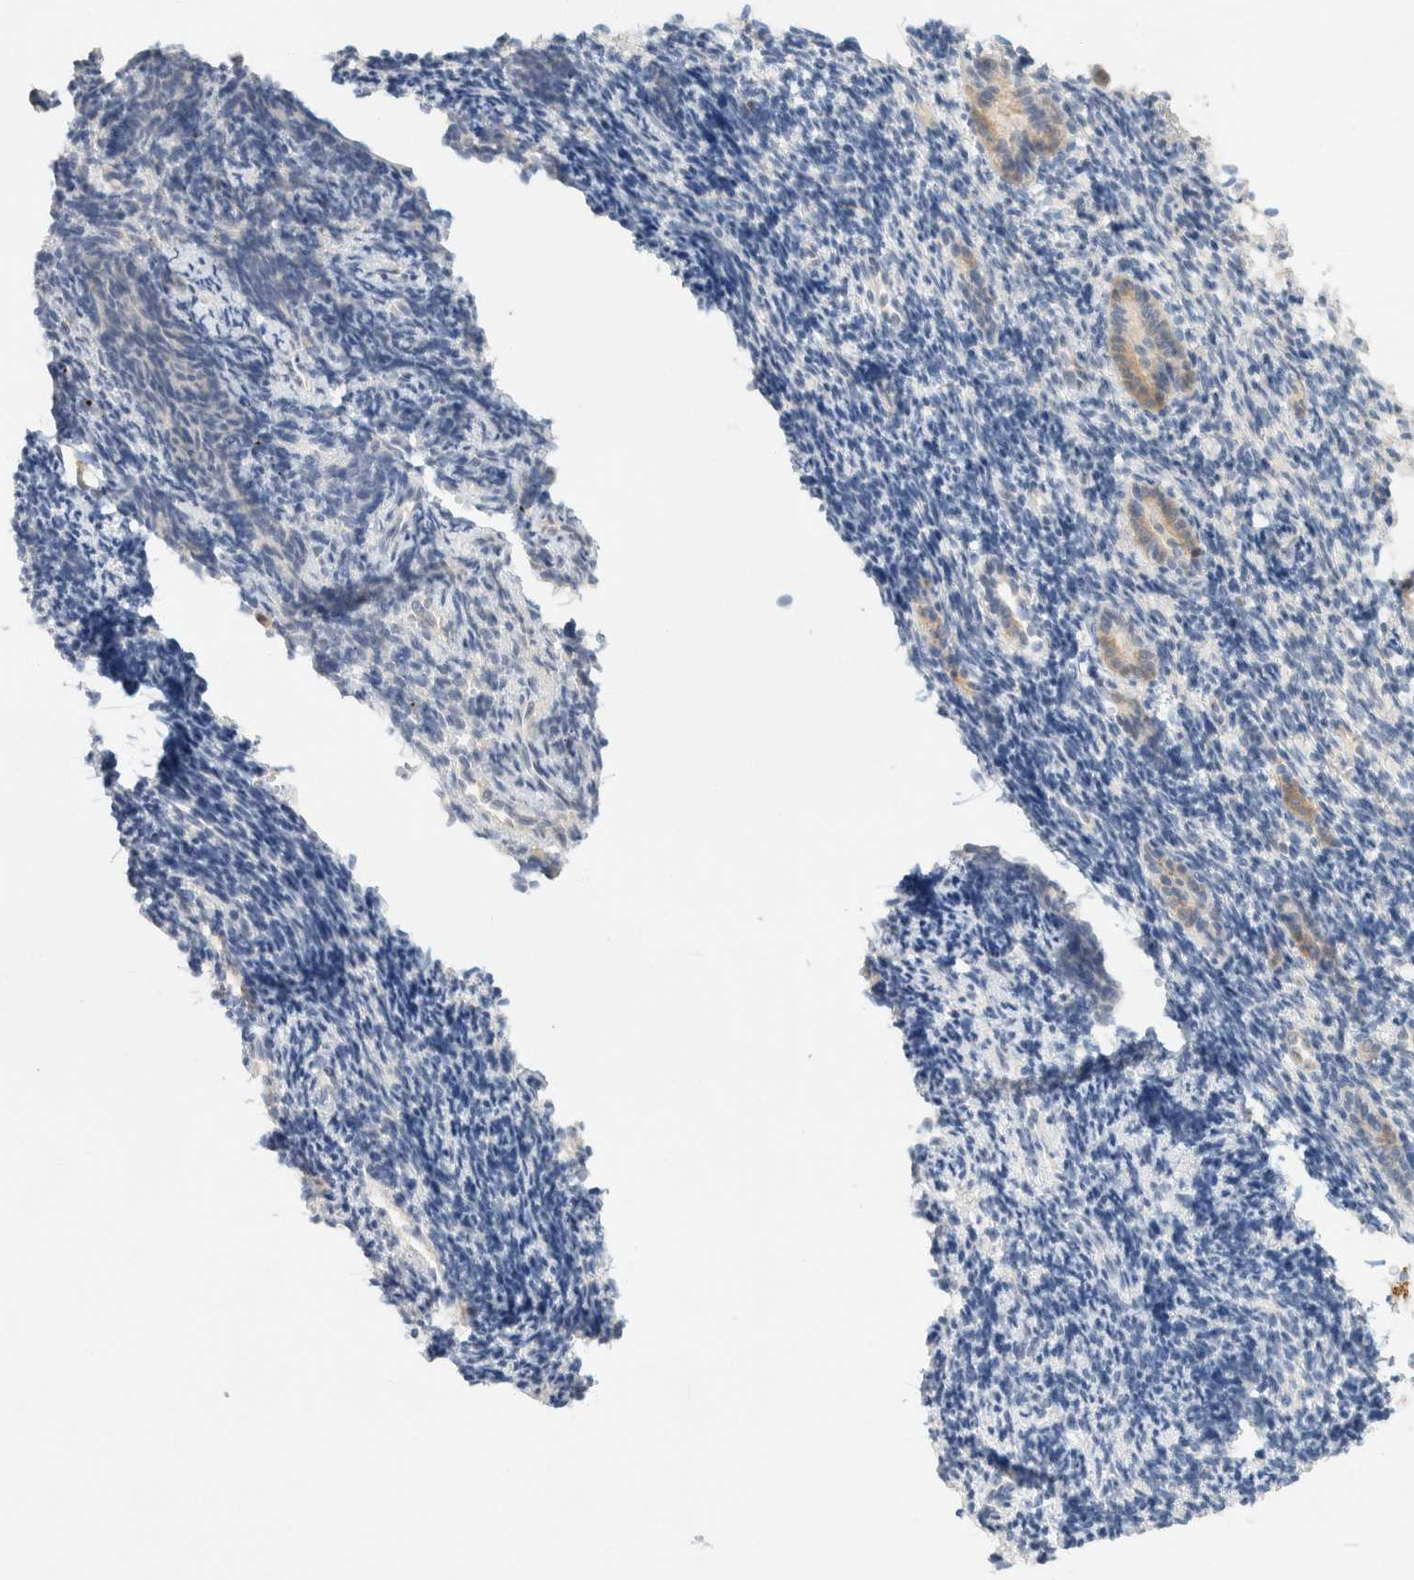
{"staining": {"intensity": "negative", "quantity": "none", "location": "none"}, "tissue": "endometrium", "cell_type": "Cells in endometrial stroma", "image_type": "normal", "snomed": [{"axis": "morphology", "description": "Normal tissue, NOS"}, {"axis": "topography", "description": "Uterus"}, {"axis": "topography", "description": "Endometrium"}], "caption": "A high-resolution image shows immunohistochemistry (IHC) staining of unremarkable endometrium, which reveals no significant staining in cells in endometrial stroma.", "gene": "SH3GLB2", "patient": {"sex": "female", "age": 33}}